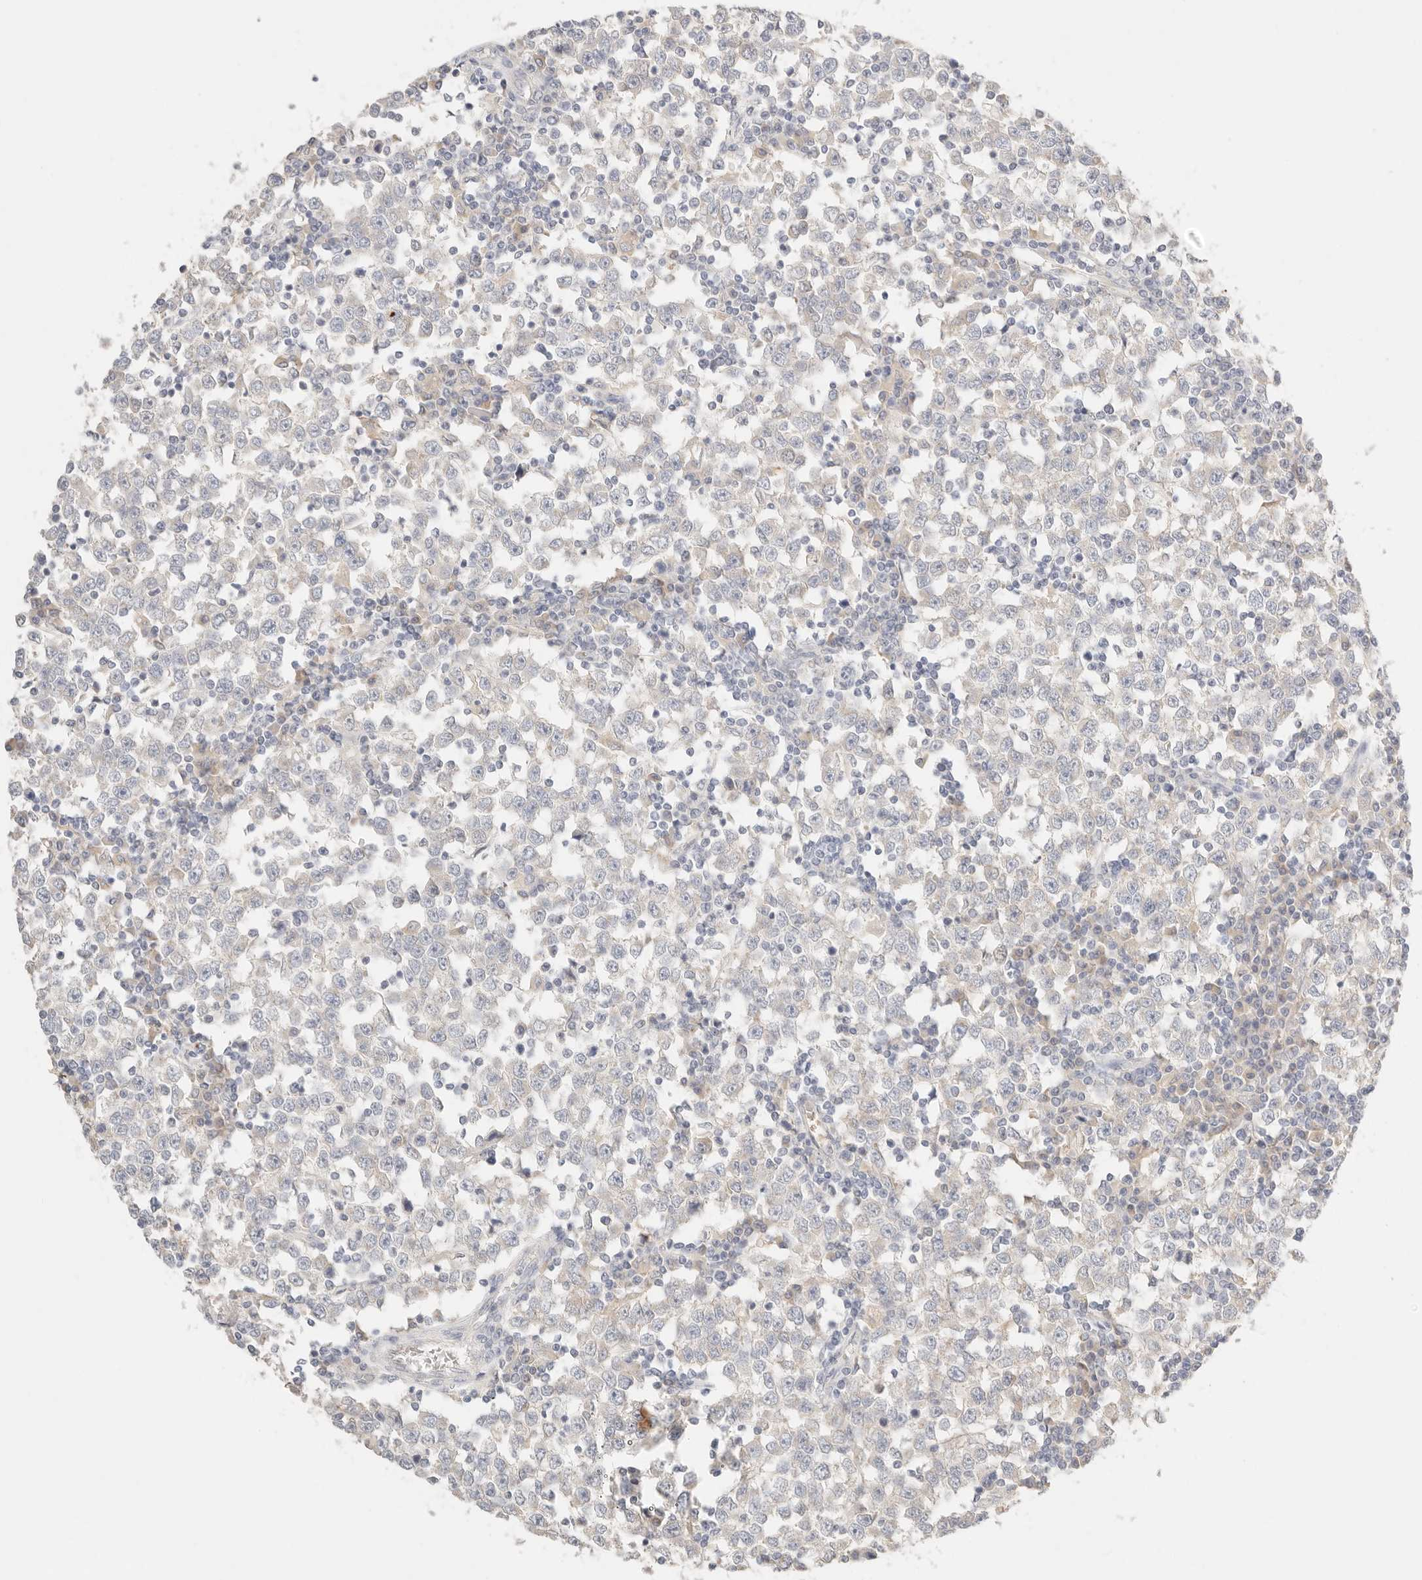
{"staining": {"intensity": "negative", "quantity": "none", "location": "none"}, "tissue": "testis cancer", "cell_type": "Tumor cells", "image_type": "cancer", "snomed": [{"axis": "morphology", "description": "Seminoma, NOS"}, {"axis": "topography", "description": "Testis"}], "caption": "High magnification brightfield microscopy of testis cancer (seminoma) stained with DAB (brown) and counterstained with hematoxylin (blue): tumor cells show no significant expression.", "gene": "CEP120", "patient": {"sex": "male", "age": 65}}